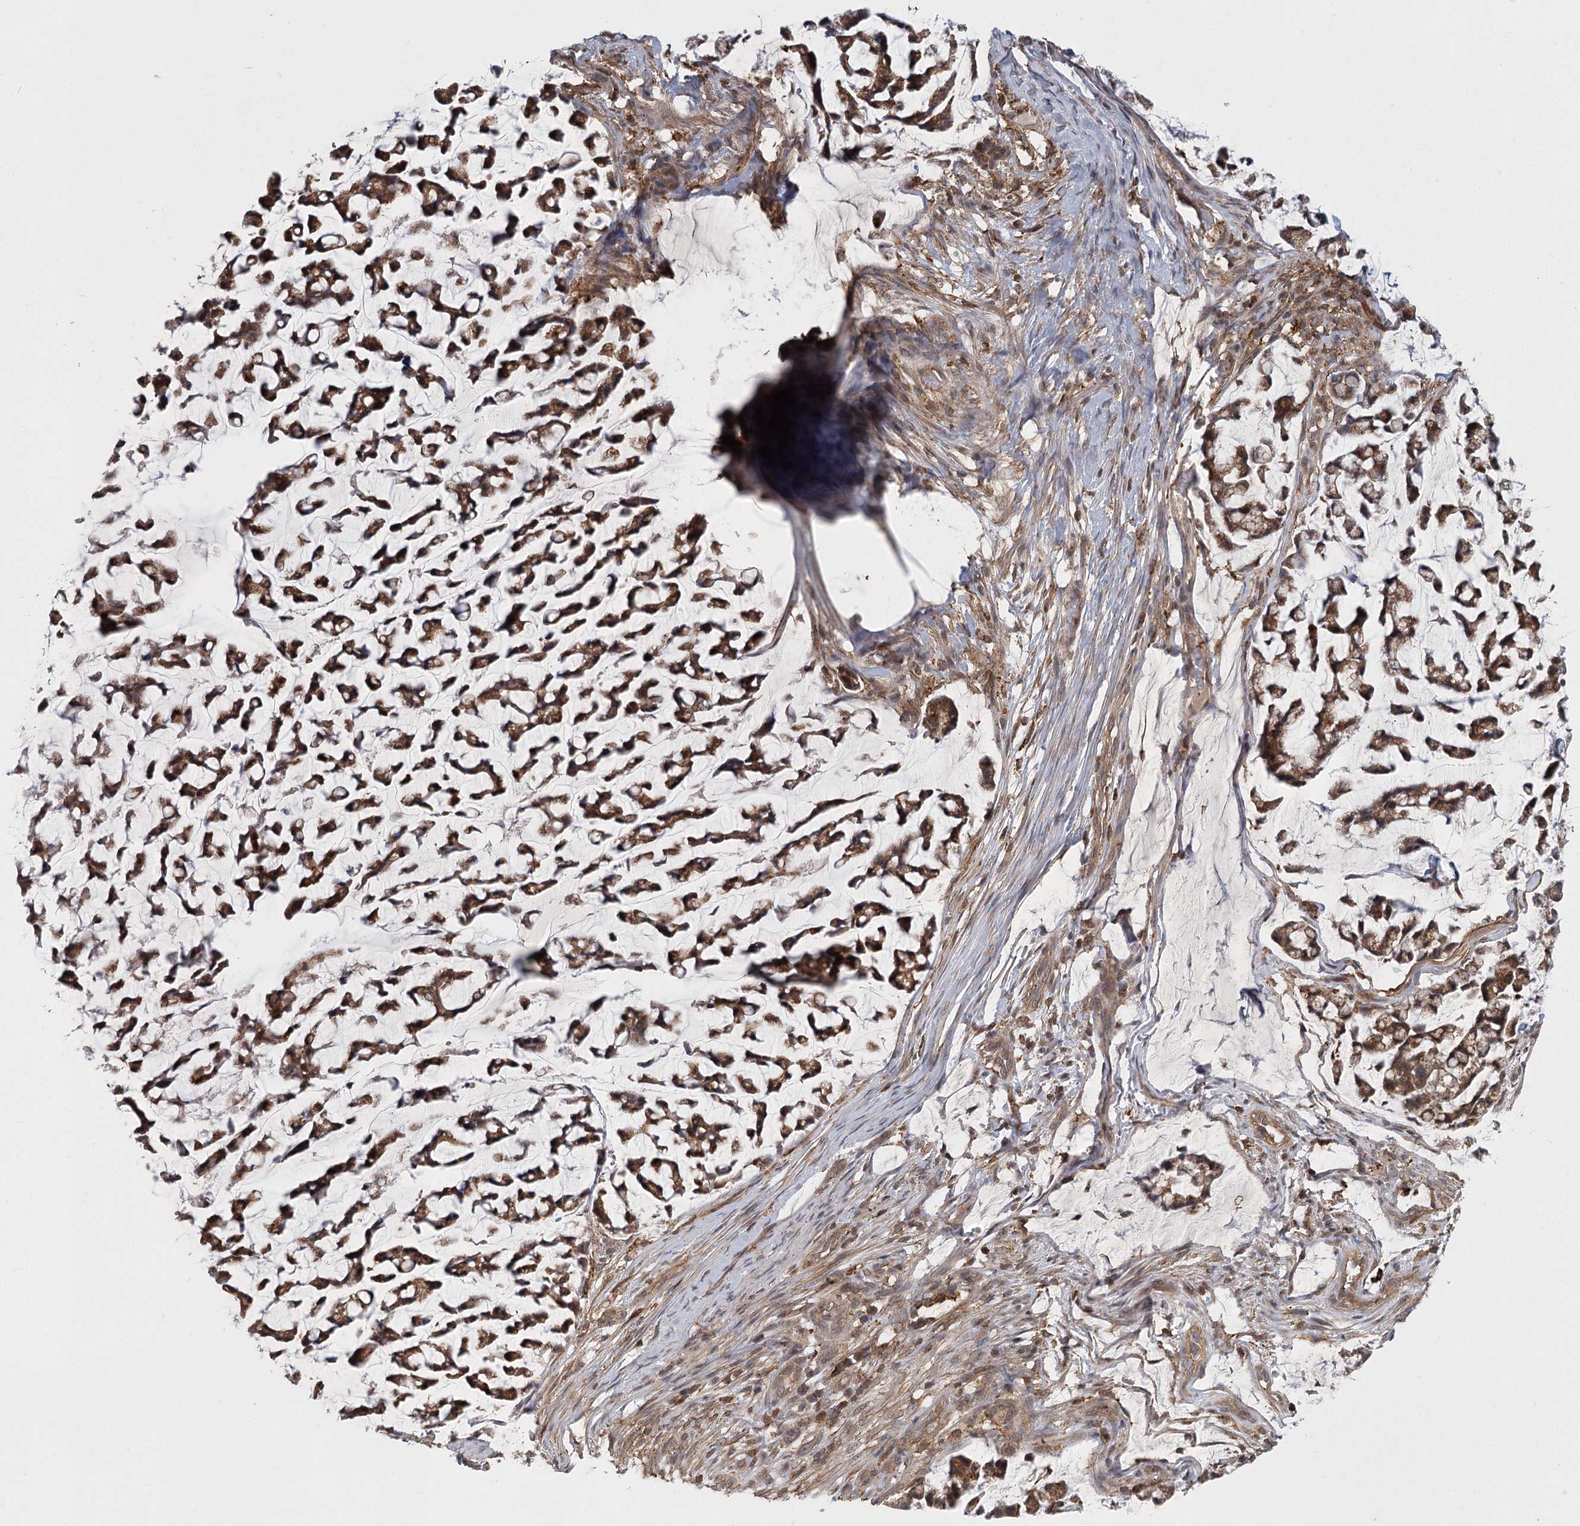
{"staining": {"intensity": "moderate", "quantity": ">75%", "location": "cytoplasmic/membranous"}, "tissue": "stomach cancer", "cell_type": "Tumor cells", "image_type": "cancer", "snomed": [{"axis": "morphology", "description": "Adenocarcinoma, NOS"}, {"axis": "topography", "description": "Stomach, lower"}], "caption": "DAB (3,3'-diaminobenzidine) immunohistochemical staining of adenocarcinoma (stomach) displays moderate cytoplasmic/membranous protein staining in approximately >75% of tumor cells.", "gene": "MEPE", "patient": {"sex": "male", "age": 67}}